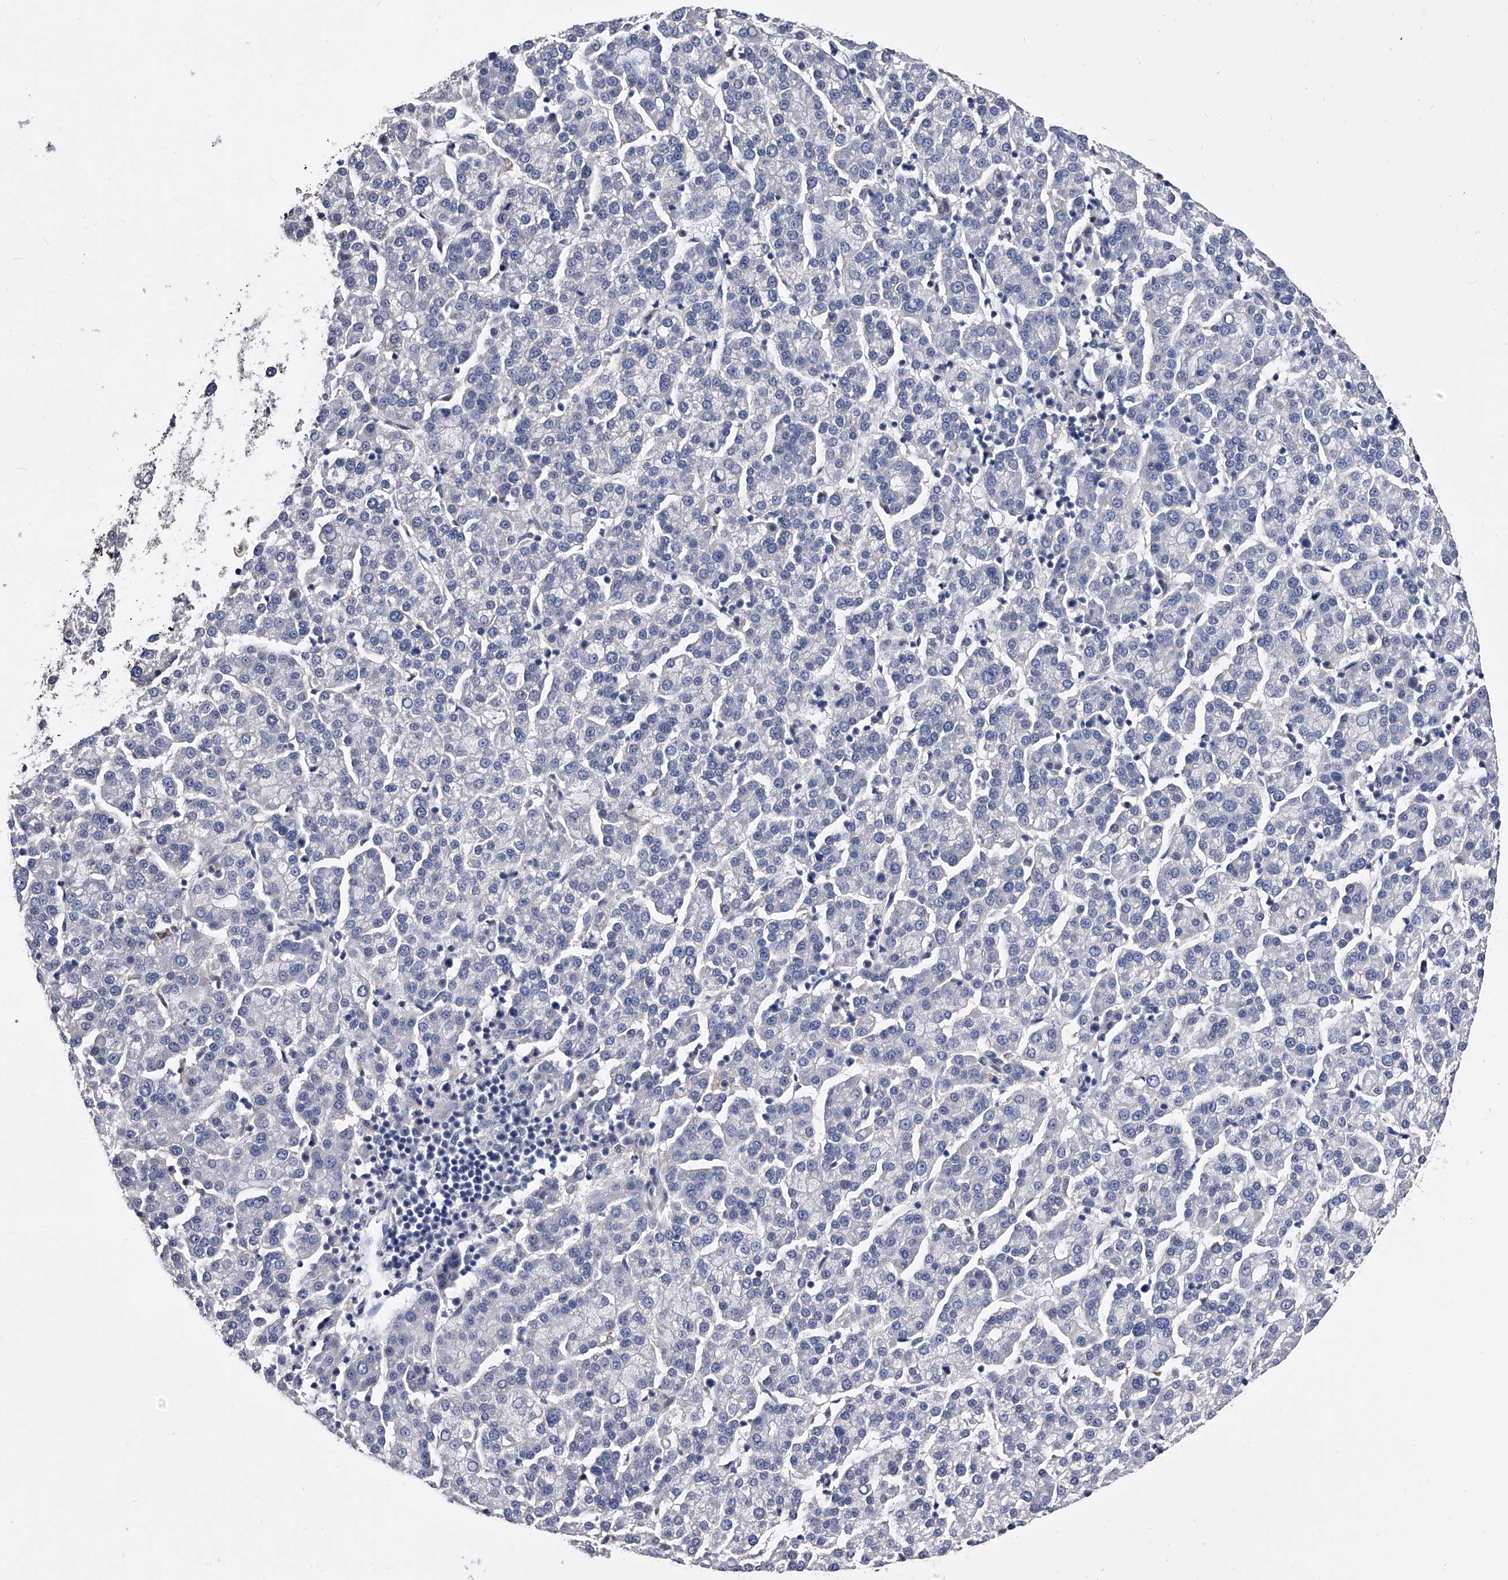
{"staining": {"intensity": "negative", "quantity": "none", "location": "none"}, "tissue": "liver cancer", "cell_type": "Tumor cells", "image_type": "cancer", "snomed": [{"axis": "morphology", "description": "Carcinoma, Hepatocellular, NOS"}, {"axis": "topography", "description": "Liver"}], "caption": "This is a micrograph of immunohistochemistry (IHC) staining of liver cancer, which shows no staining in tumor cells.", "gene": "EFCAB7", "patient": {"sex": "female", "age": 58}}